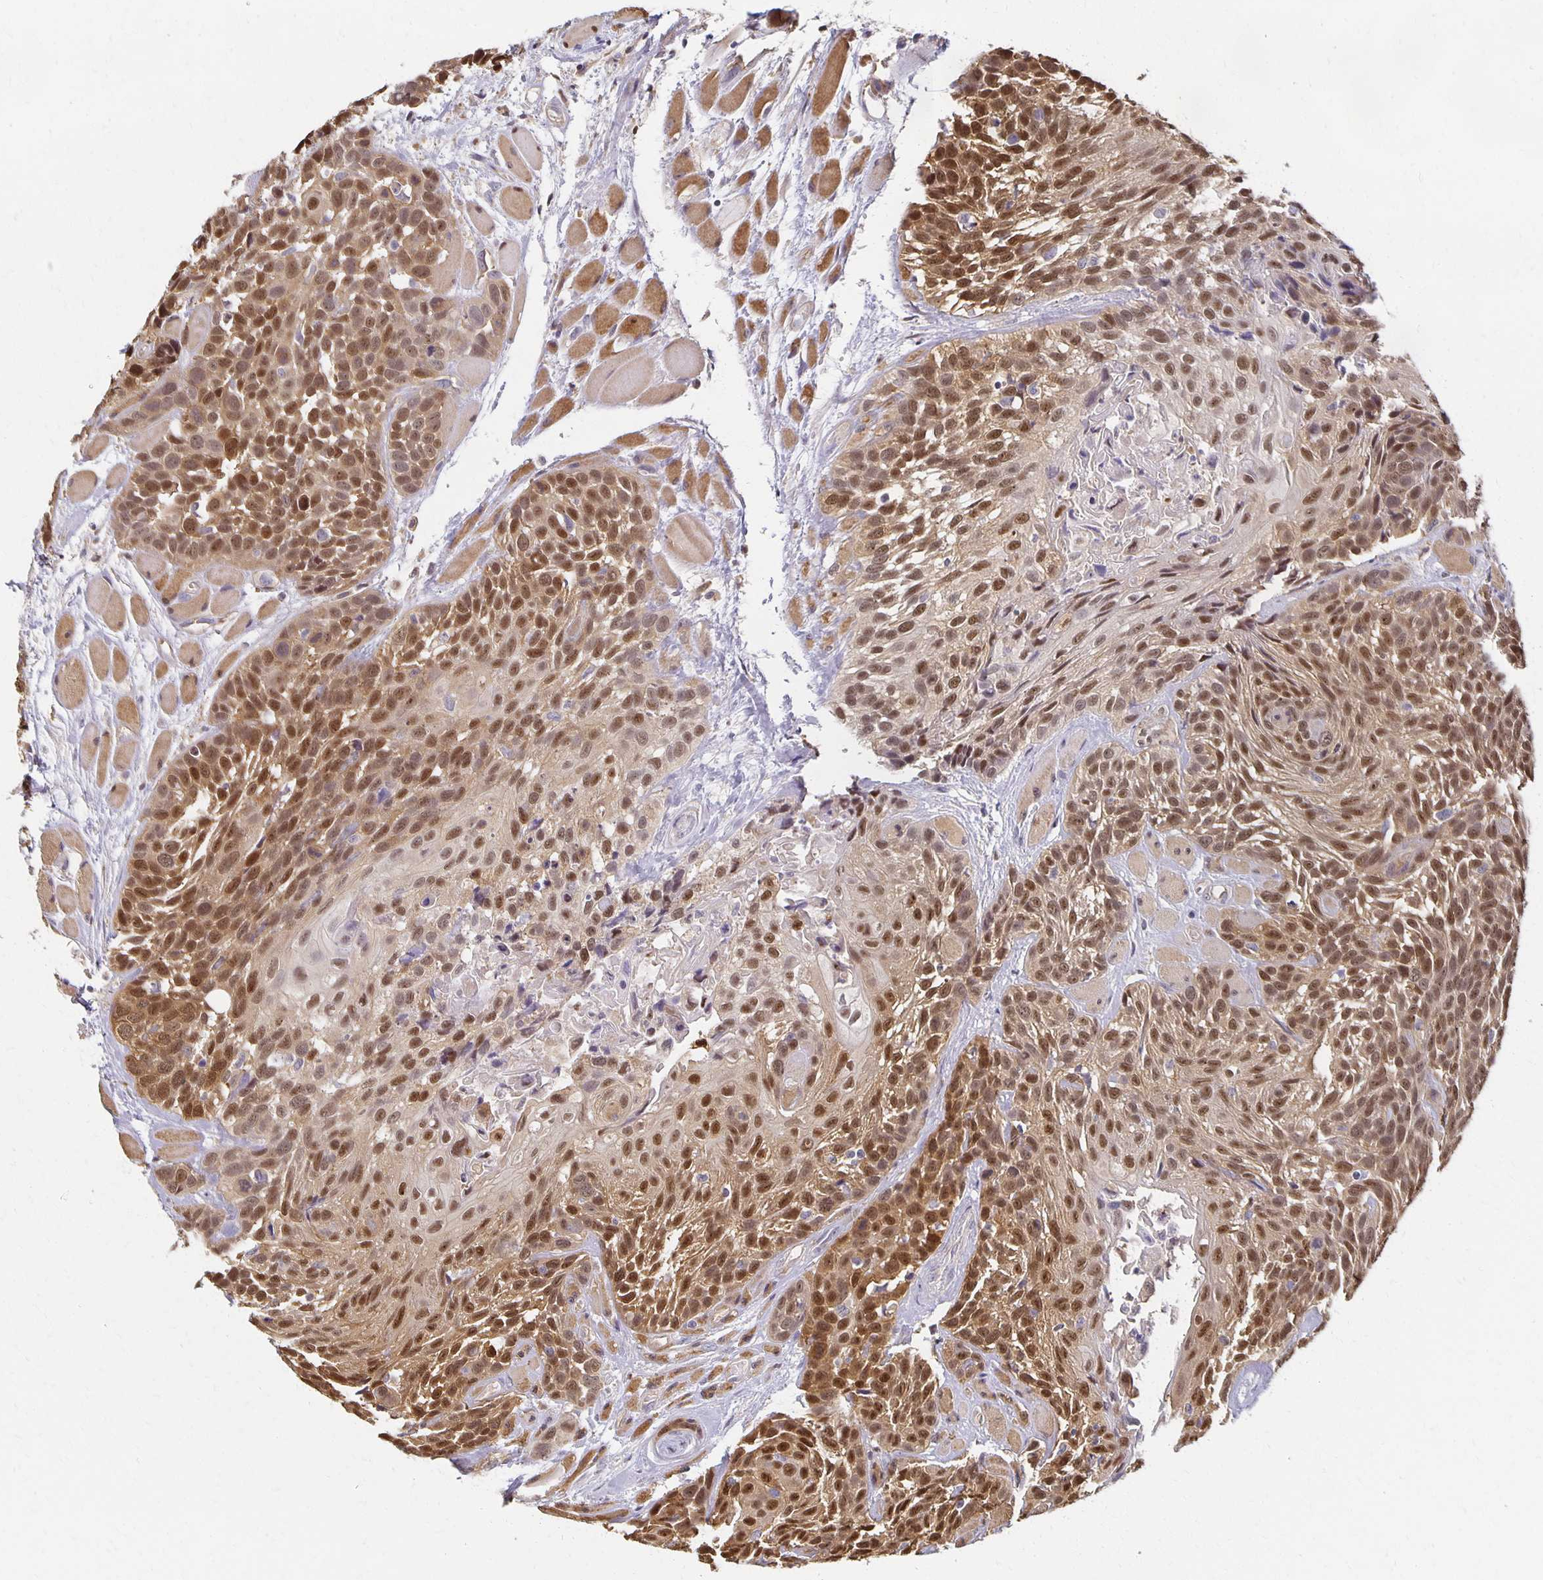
{"staining": {"intensity": "moderate", "quantity": ">75%", "location": "nuclear"}, "tissue": "head and neck cancer", "cell_type": "Tumor cells", "image_type": "cancer", "snomed": [{"axis": "morphology", "description": "Squamous cell carcinoma, NOS"}, {"axis": "topography", "description": "Head-Neck"}], "caption": "Immunohistochemical staining of human squamous cell carcinoma (head and neck) displays medium levels of moderate nuclear protein staining in about >75% of tumor cells.", "gene": "SORL1", "patient": {"sex": "female", "age": 50}}